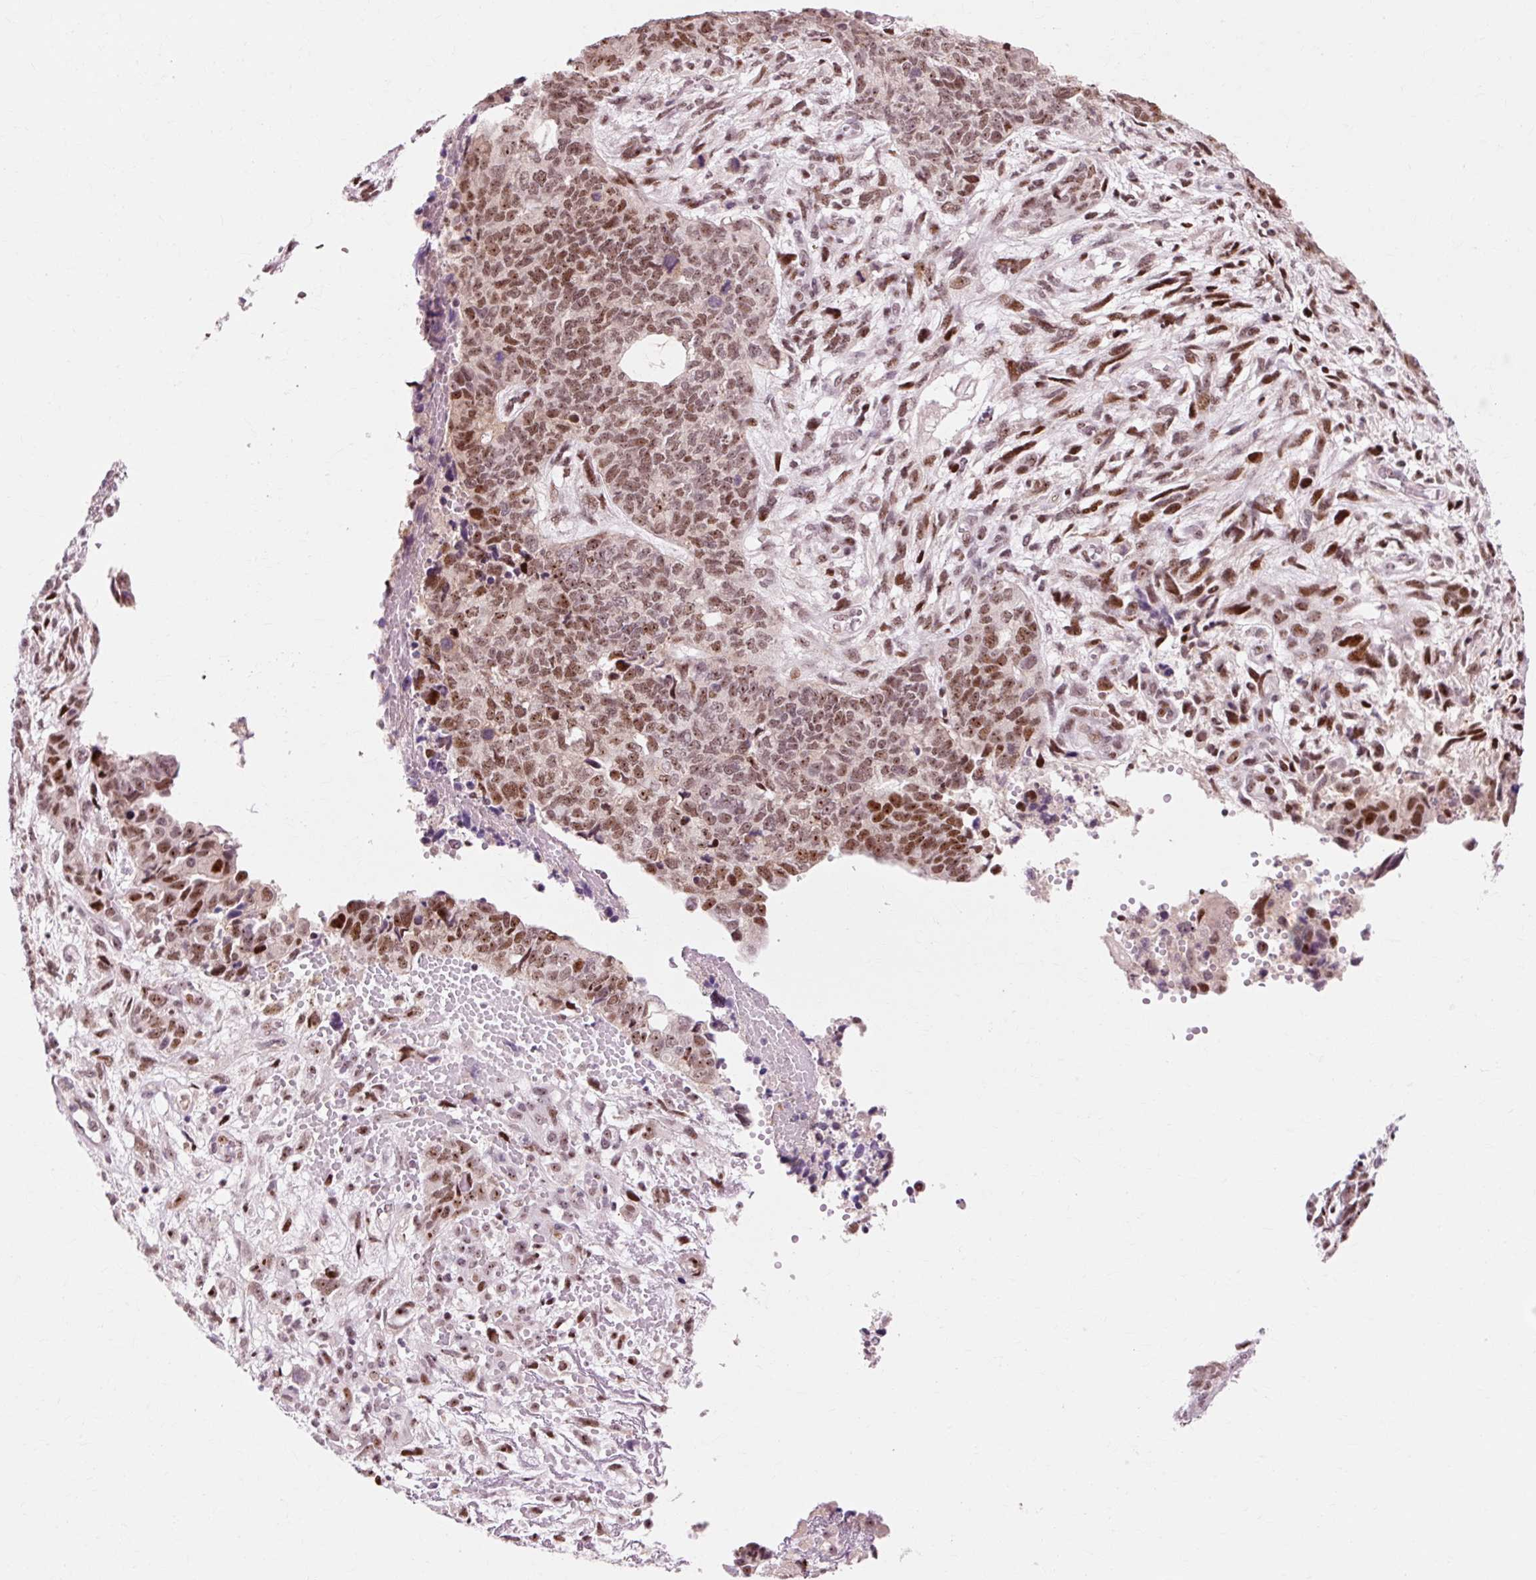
{"staining": {"intensity": "moderate", "quantity": ">75%", "location": "nuclear"}, "tissue": "cervical cancer", "cell_type": "Tumor cells", "image_type": "cancer", "snomed": [{"axis": "morphology", "description": "Squamous cell carcinoma, NOS"}, {"axis": "topography", "description": "Cervix"}], "caption": "Brown immunohistochemical staining in cervical squamous cell carcinoma demonstrates moderate nuclear positivity in approximately >75% of tumor cells.", "gene": "MACROD2", "patient": {"sex": "female", "age": 63}}